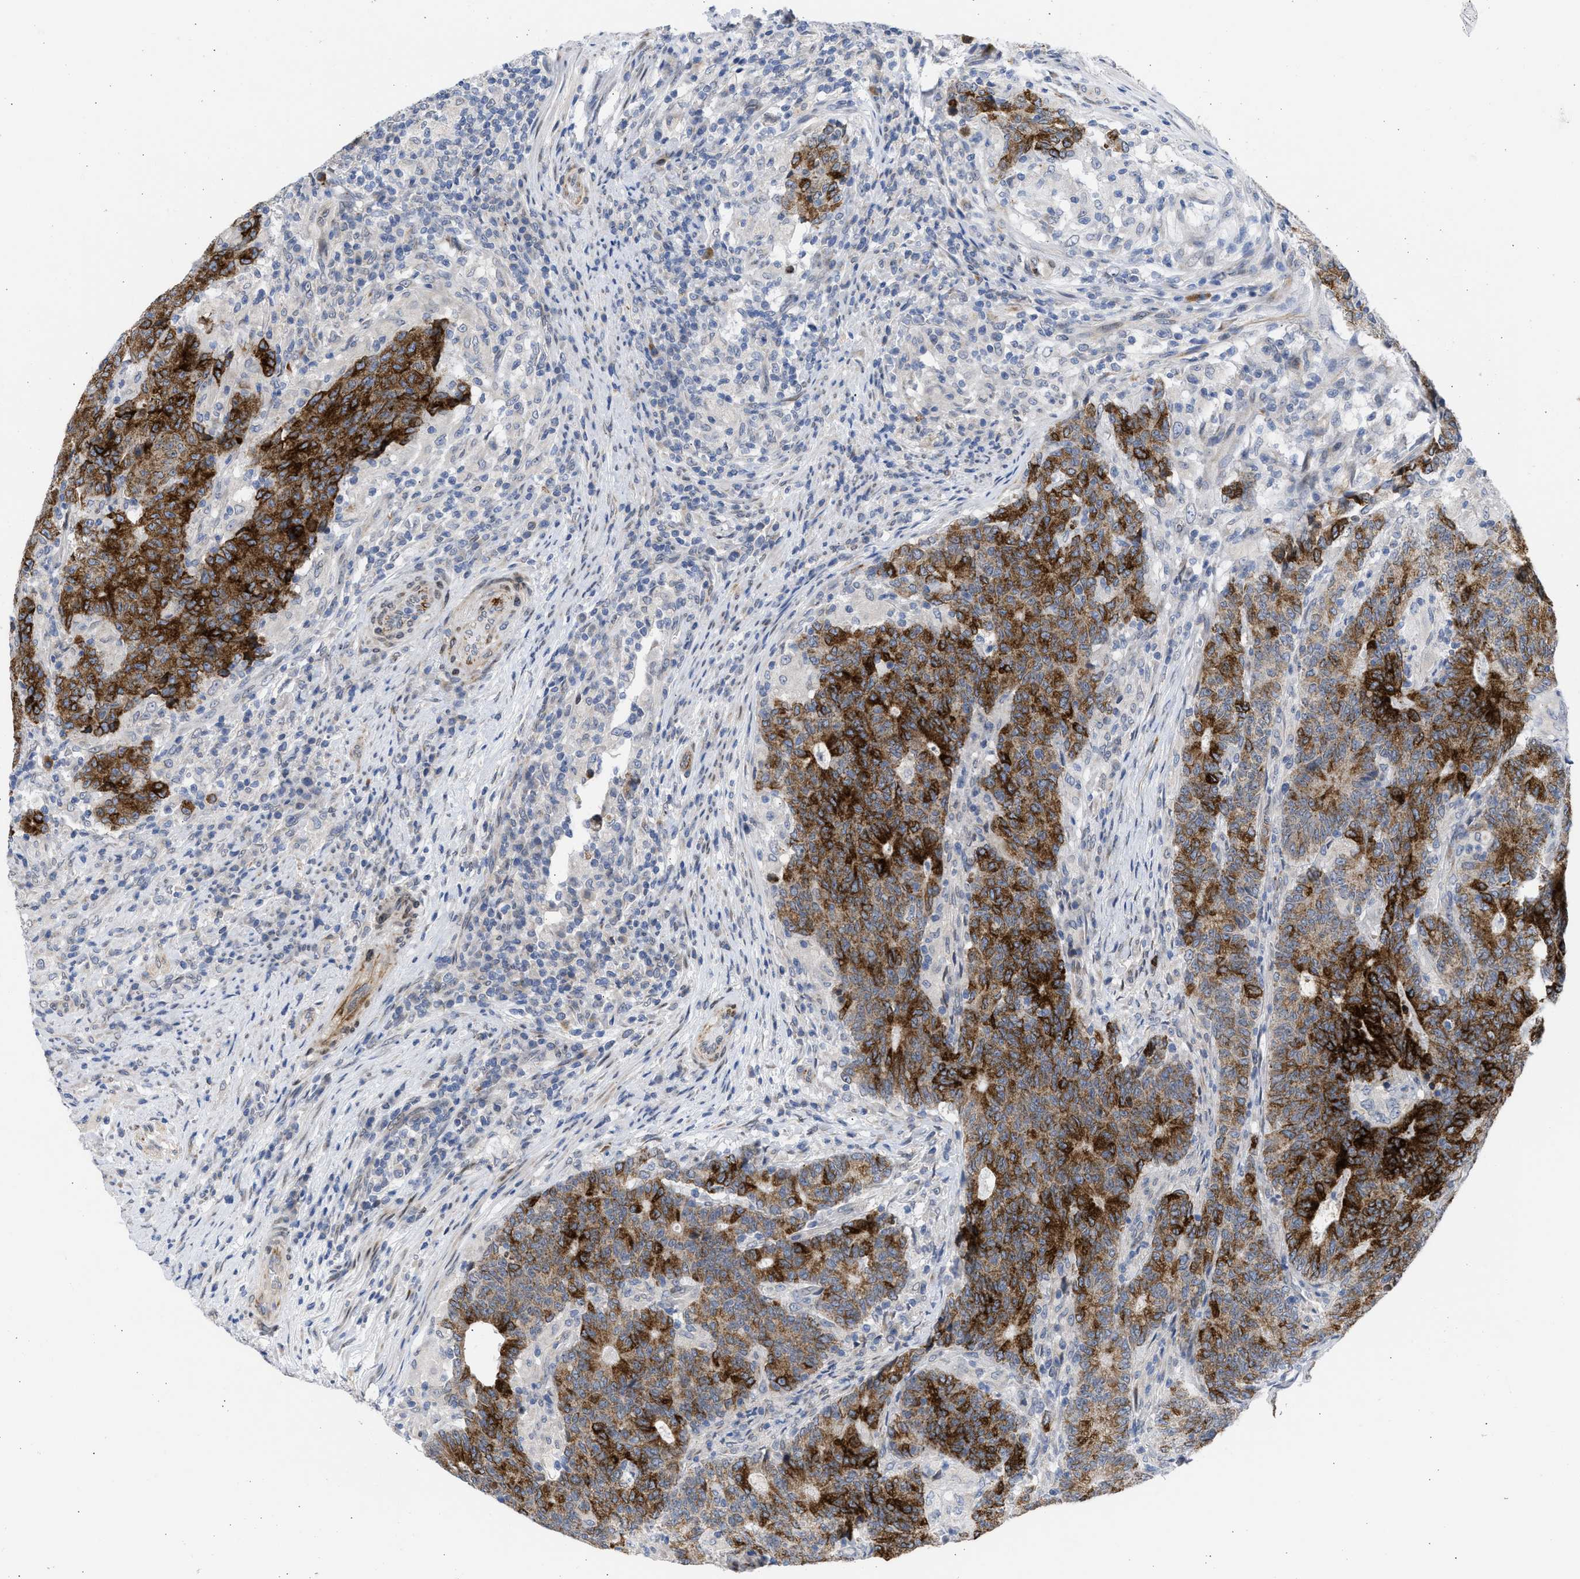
{"staining": {"intensity": "strong", "quantity": ">75%", "location": "cytoplasmic/membranous"}, "tissue": "colorectal cancer", "cell_type": "Tumor cells", "image_type": "cancer", "snomed": [{"axis": "morphology", "description": "Normal tissue, NOS"}, {"axis": "morphology", "description": "Adenocarcinoma, NOS"}, {"axis": "topography", "description": "Colon"}], "caption": "High-power microscopy captured an IHC micrograph of colorectal cancer, revealing strong cytoplasmic/membranous staining in about >75% of tumor cells.", "gene": "NUP35", "patient": {"sex": "female", "age": 75}}